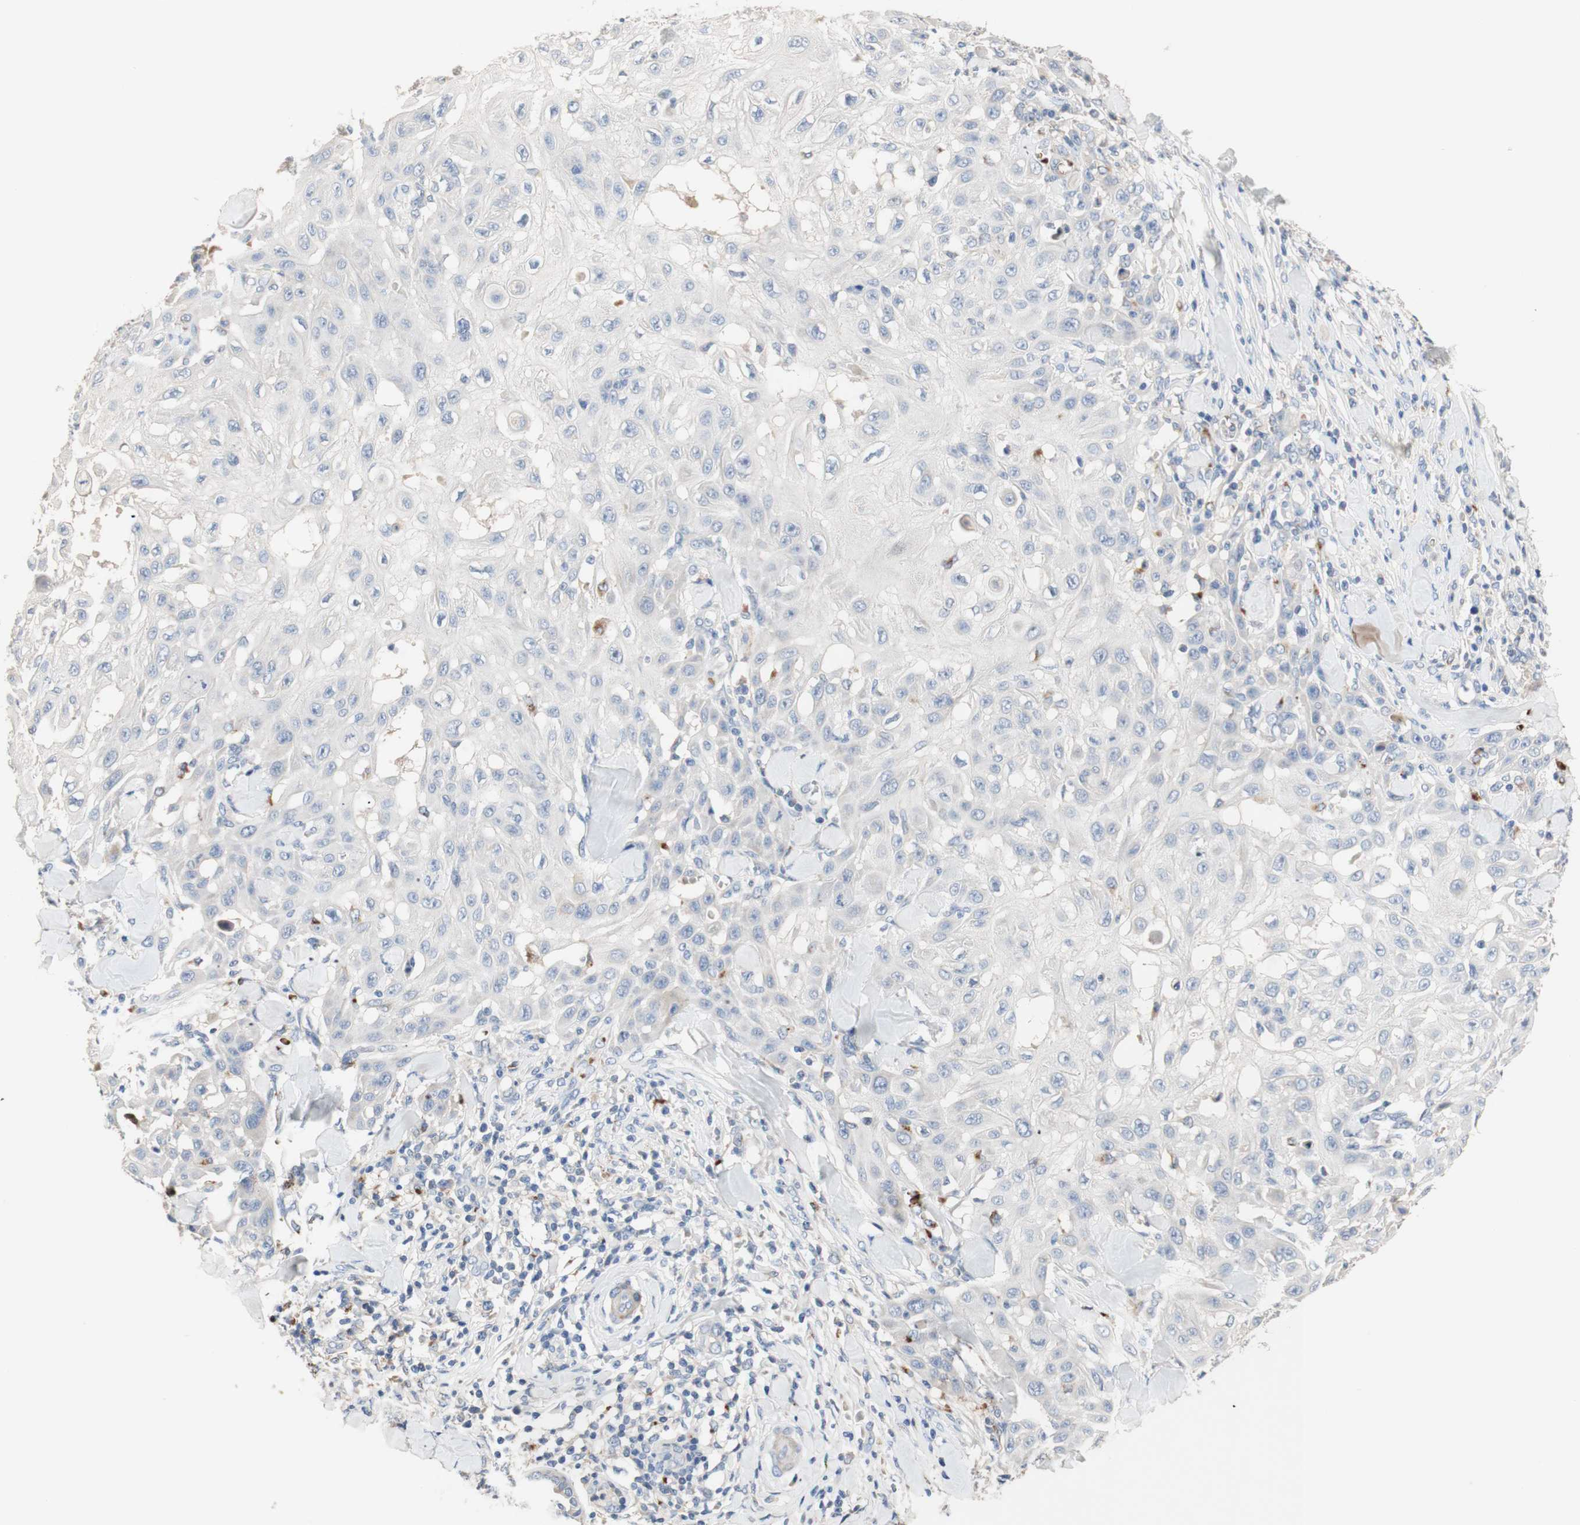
{"staining": {"intensity": "negative", "quantity": "none", "location": "none"}, "tissue": "skin cancer", "cell_type": "Tumor cells", "image_type": "cancer", "snomed": [{"axis": "morphology", "description": "Squamous cell carcinoma, NOS"}, {"axis": "topography", "description": "Skin"}], "caption": "Immunohistochemistry (IHC) image of skin cancer (squamous cell carcinoma) stained for a protein (brown), which displays no staining in tumor cells. (DAB (3,3'-diaminobenzidine) IHC visualized using brightfield microscopy, high magnification).", "gene": "CDON", "patient": {"sex": "male", "age": 24}}